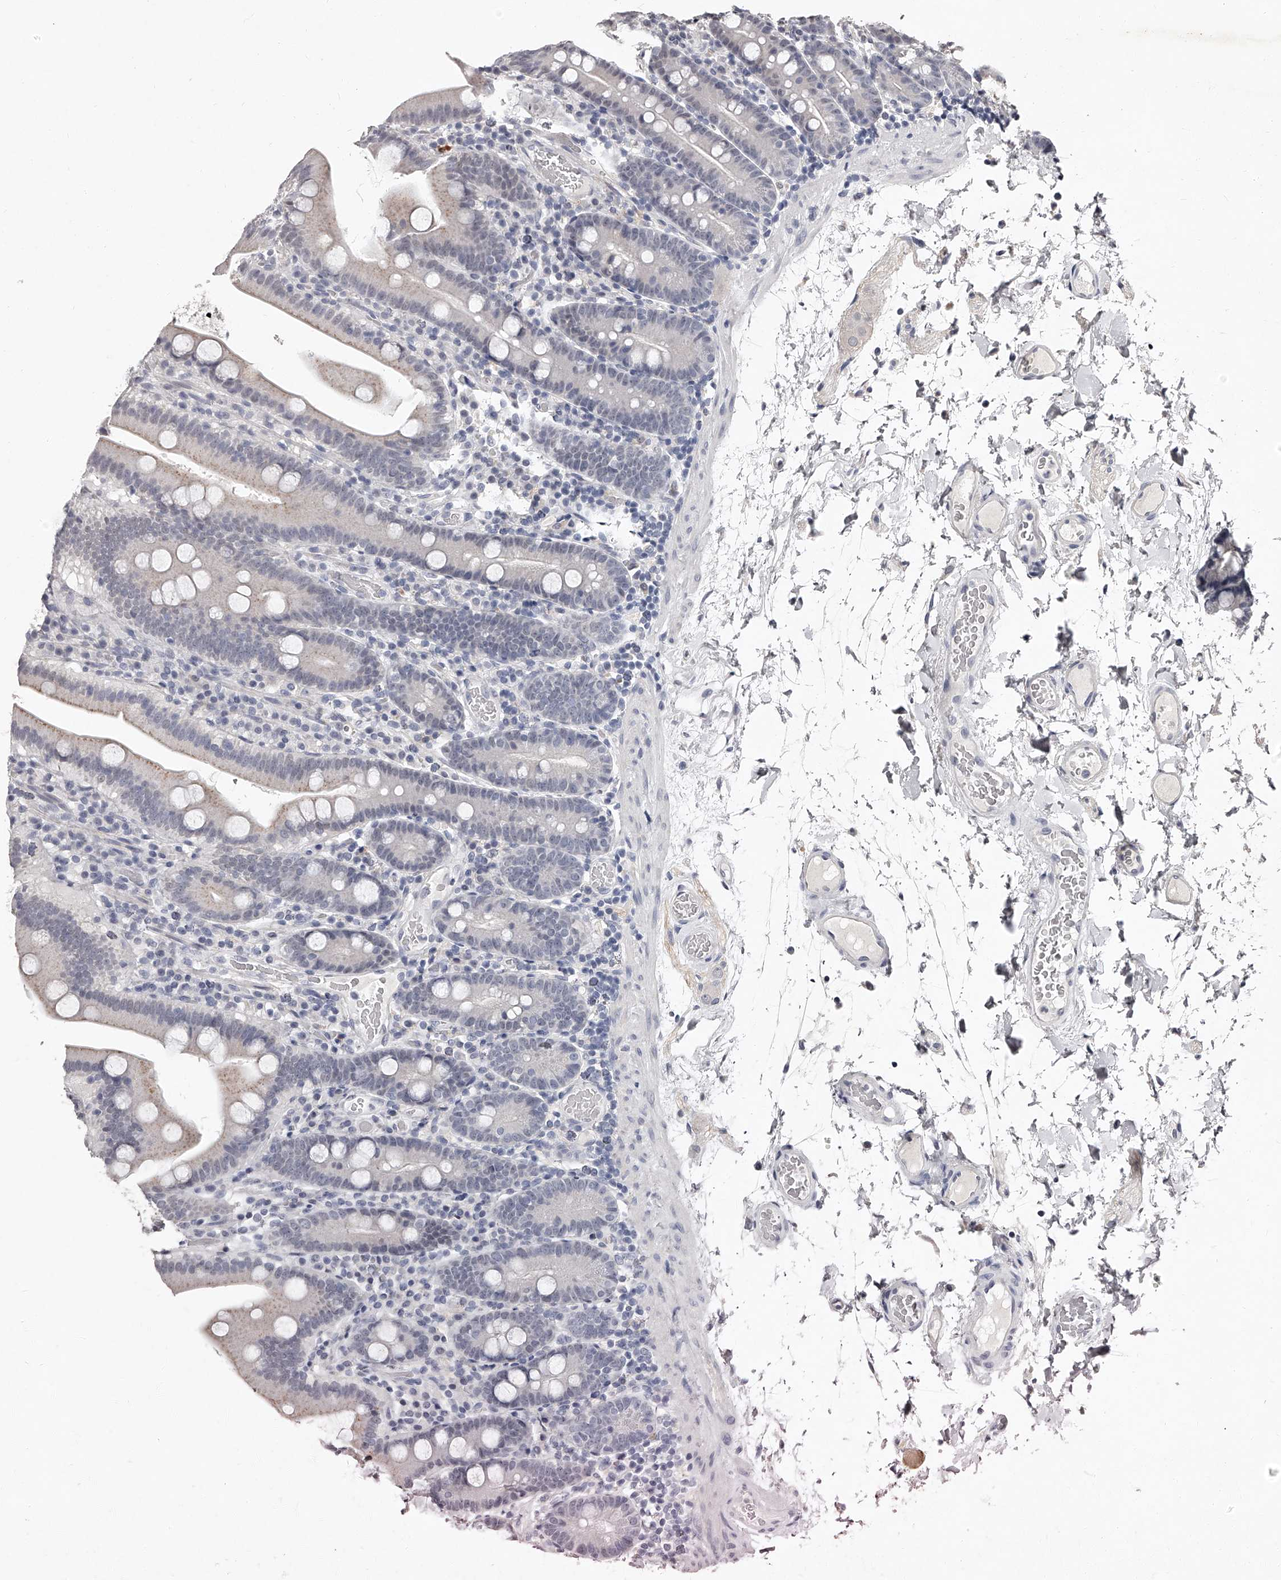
{"staining": {"intensity": "moderate", "quantity": "25%-75%", "location": "cytoplasmic/membranous"}, "tissue": "duodenum", "cell_type": "Glandular cells", "image_type": "normal", "snomed": [{"axis": "morphology", "description": "Normal tissue, NOS"}, {"axis": "topography", "description": "Duodenum"}], "caption": "Unremarkable duodenum exhibits moderate cytoplasmic/membranous staining in about 25%-75% of glandular cells, visualized by immunohistochemistry.", "gene": "NT5DC1", "patient": {"sex": "male", "age": 55}}